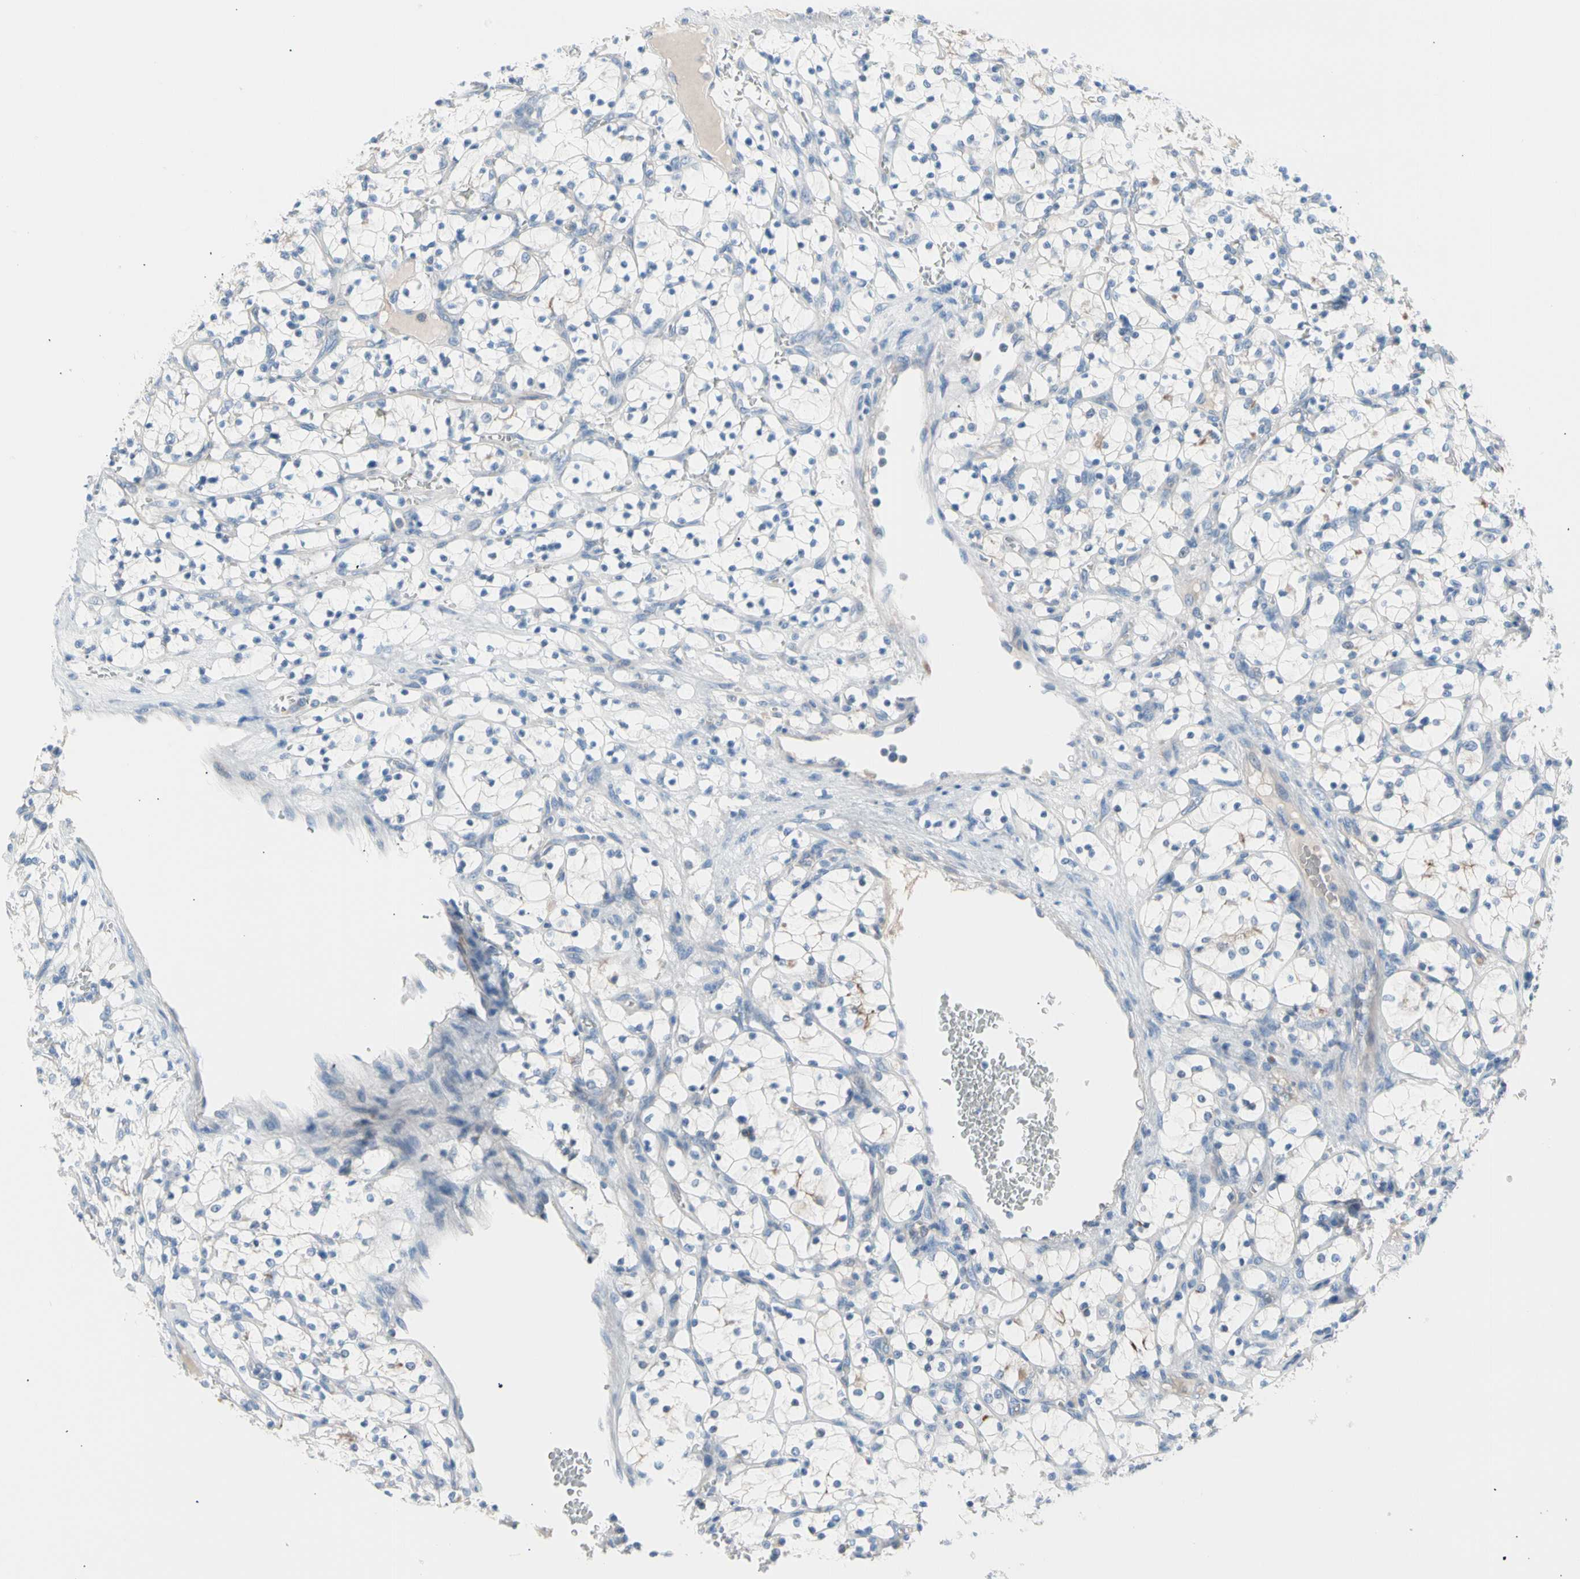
{"staining": {"intensity": "weak", "quantity": "<25%", "location": "cytoplasmic/membranous"}, "tissue": "renal cancer", "cell_type": "Tumor cells", "image_type": "cancer", "snomed": [{"axis": "morphology", "description": "Adenocarcinoma, NOS"}, {"axis": "topography", "description": "Kidney"}], "caption": "Immunohistochemistry histopathology image of neoplastic tissue: human renal adenocarcinoma stained with DAB displays no significant protein expression in tumor cells.", "gene": "CASQ1", "patient": {"sex": "female", "age": 69}}